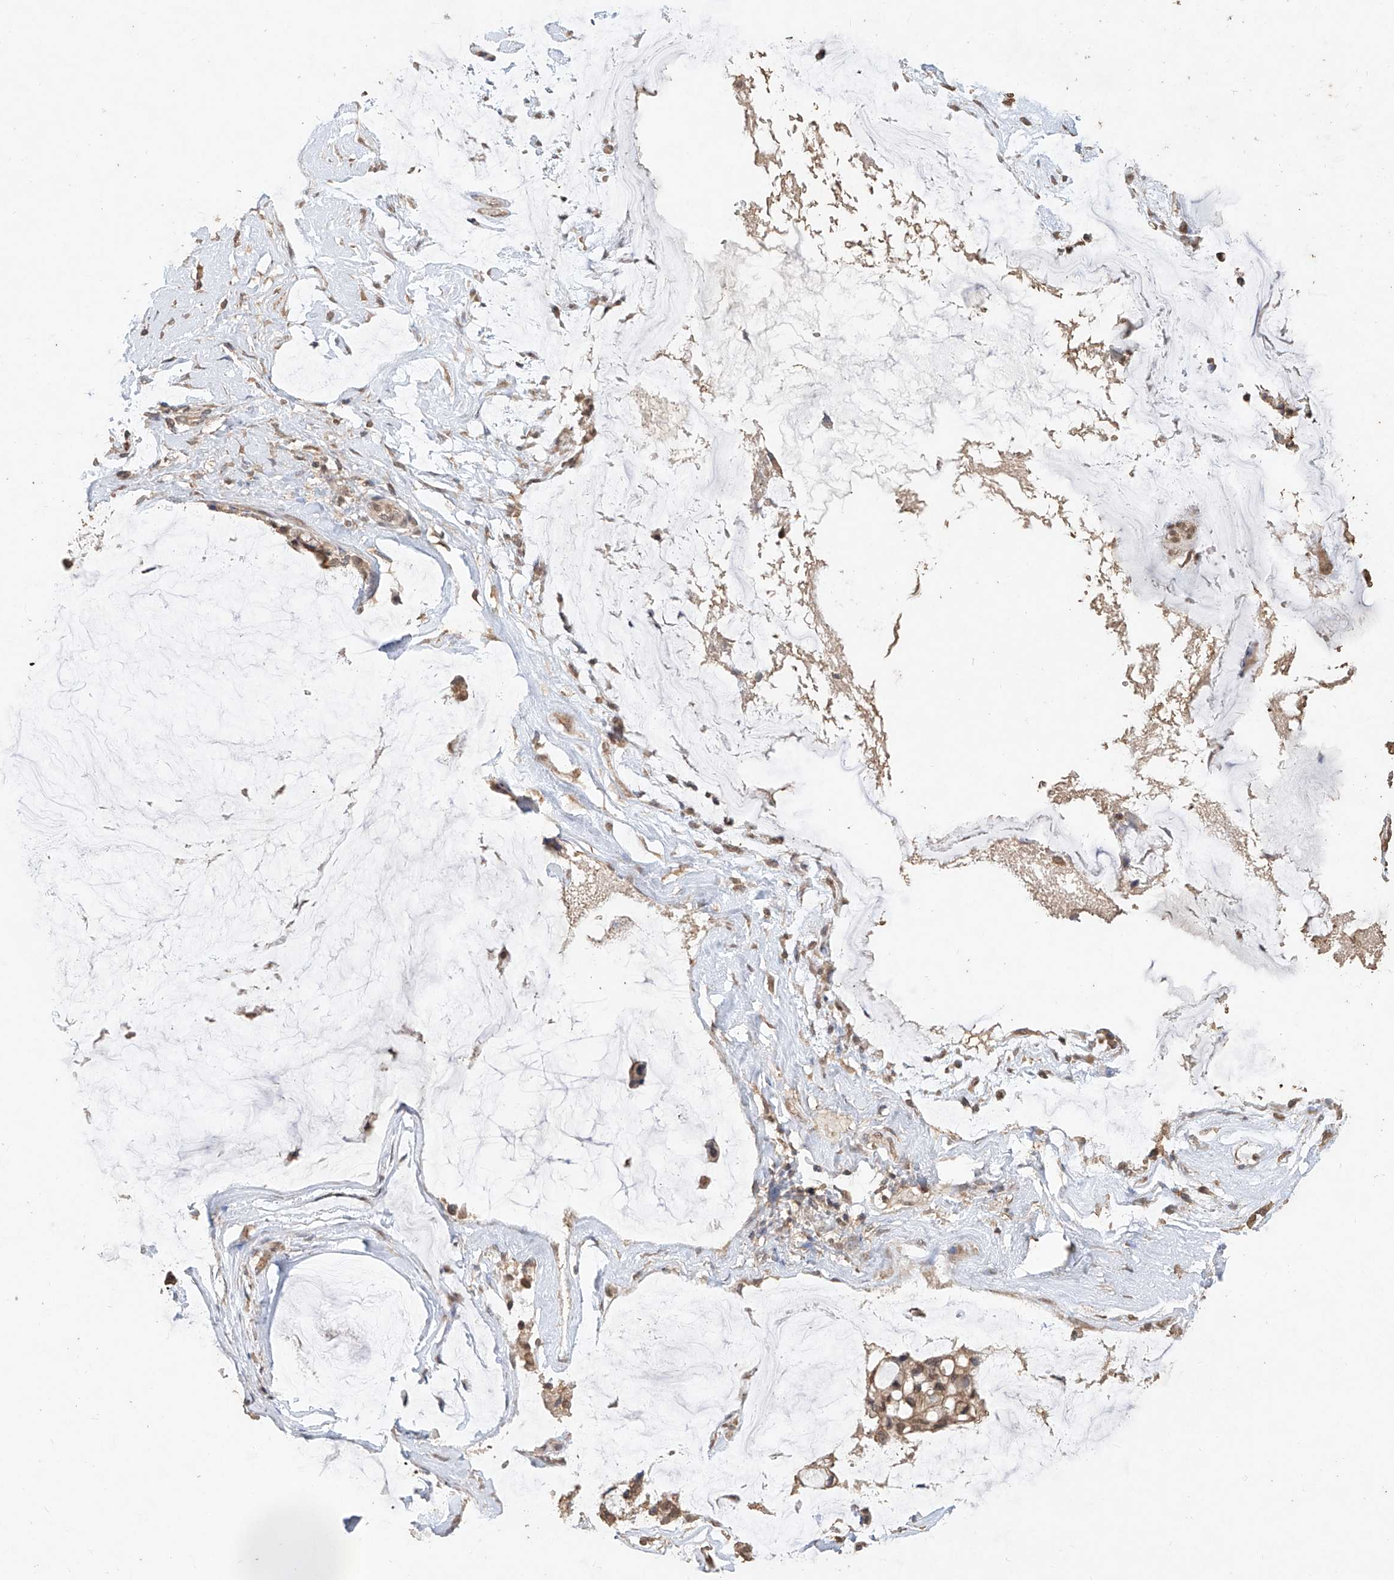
{"staining": {"intensity": "weak", "quantity": ">75%", "location": "cytoplasmic/membranous"}, "tissue": "ovarian cancer", "cell_type": "Tumor cells", "image_type": "cancer", "snomed": [{"axis": "morphology", "description": "Cystadenocarcinoma, mucinous, NOS"}, {"axis": "topography", "description": "Ovary"}], "caption": "Human ovarian cancer (mucinous cystadenocarcinoma) stained with a protein marker reveals weak staining in tumor cells.", "gene": "ELOVL1", "patient": {"sex": "female", "age": 39}}